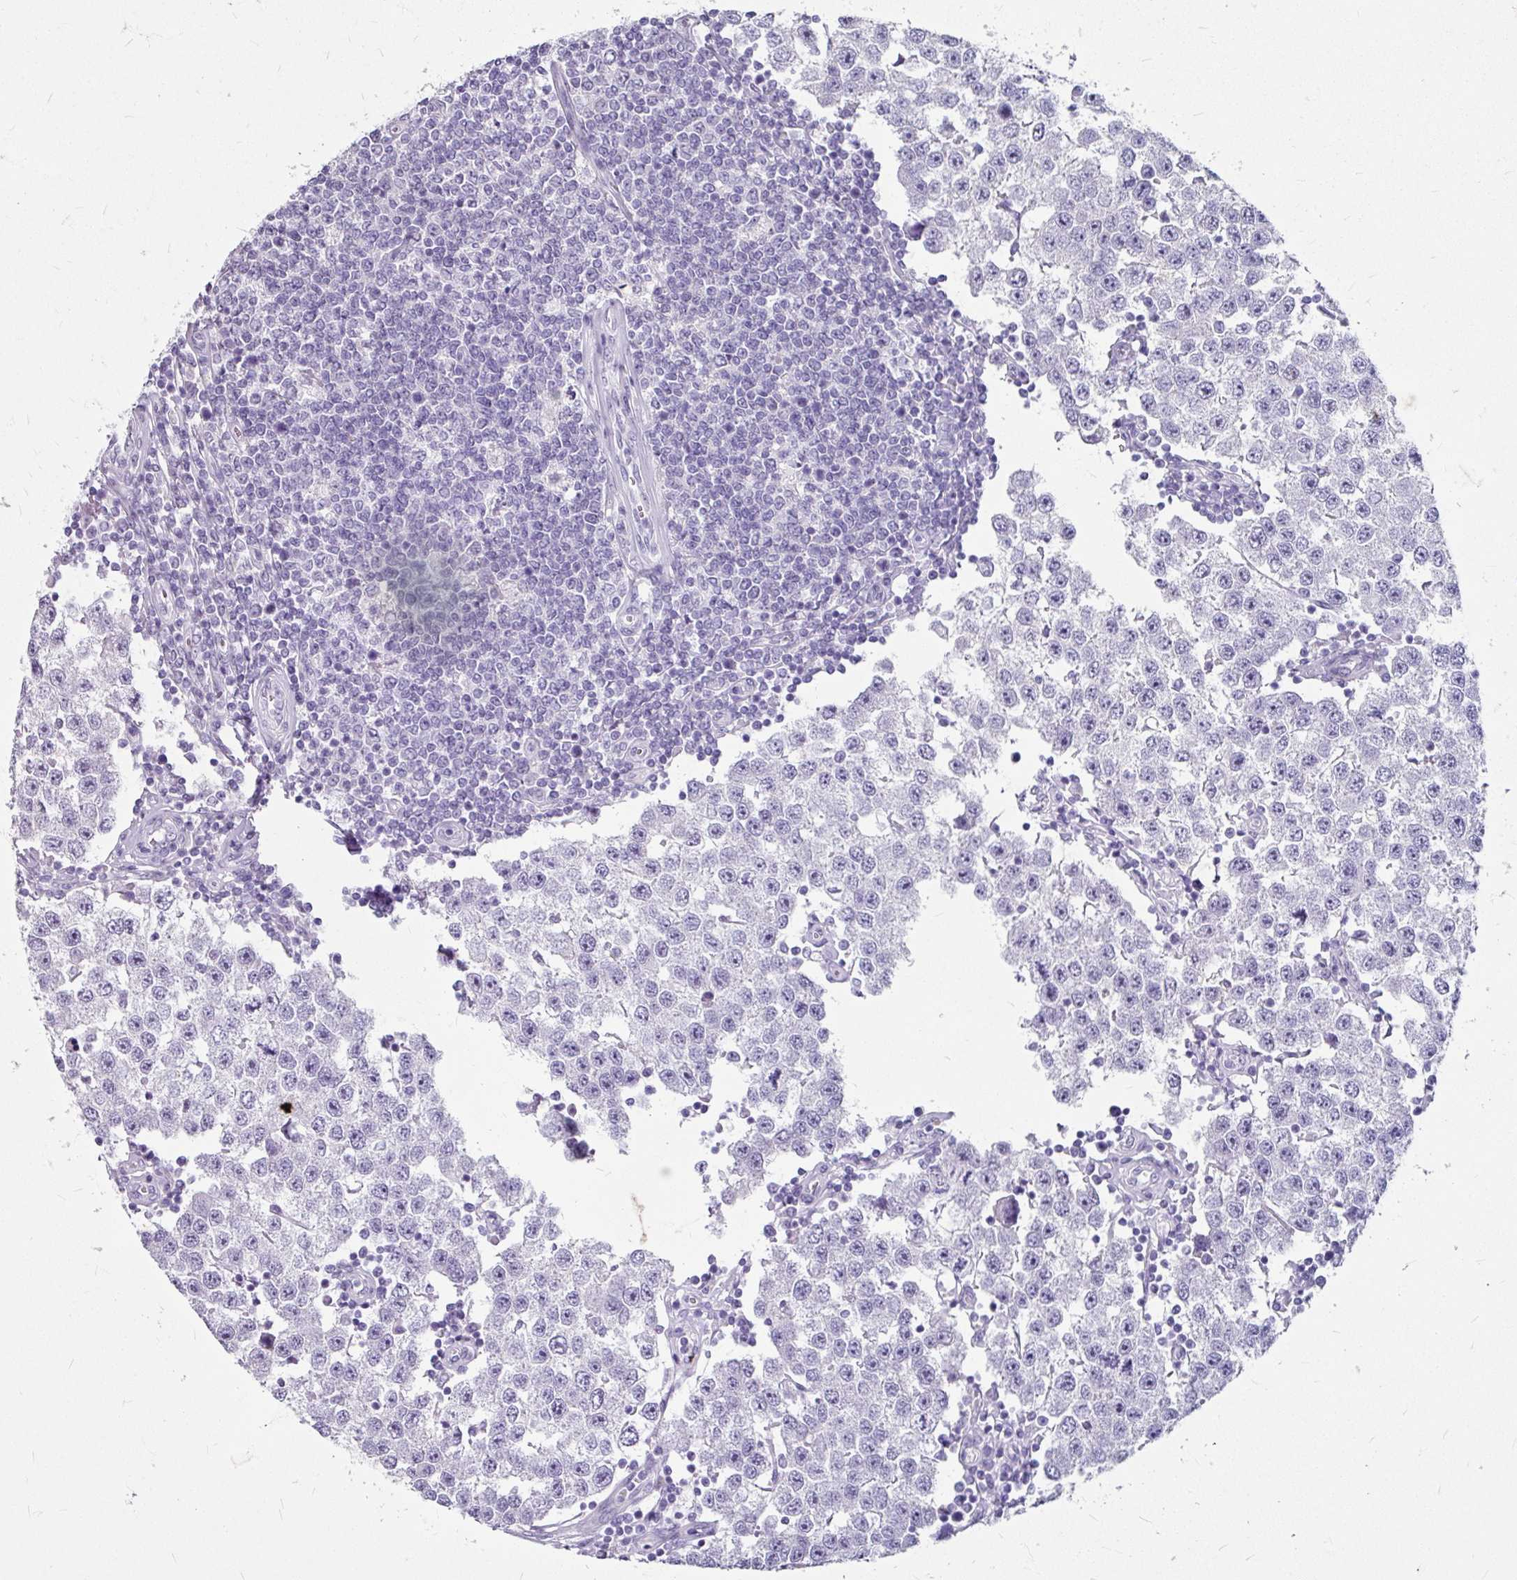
{"staining": {"intensity": "negative", "quantity": "none", "location": "none"}, "tissue": "testis cancer", "cell_type": "Tumor cells", "image_type": "cancer", "snomed": [{"axis": "morphology", "description": "Seminoma, NOS"}, {"axis": "topography", "description": "Testis"}], "caption": "High power microscopy image of an IHC histopathology image of testis seminoma, revealing no significant expression in tumor cells.", "gene": "ANKRD1", "patient": {"sex": "male", "age": 34}}